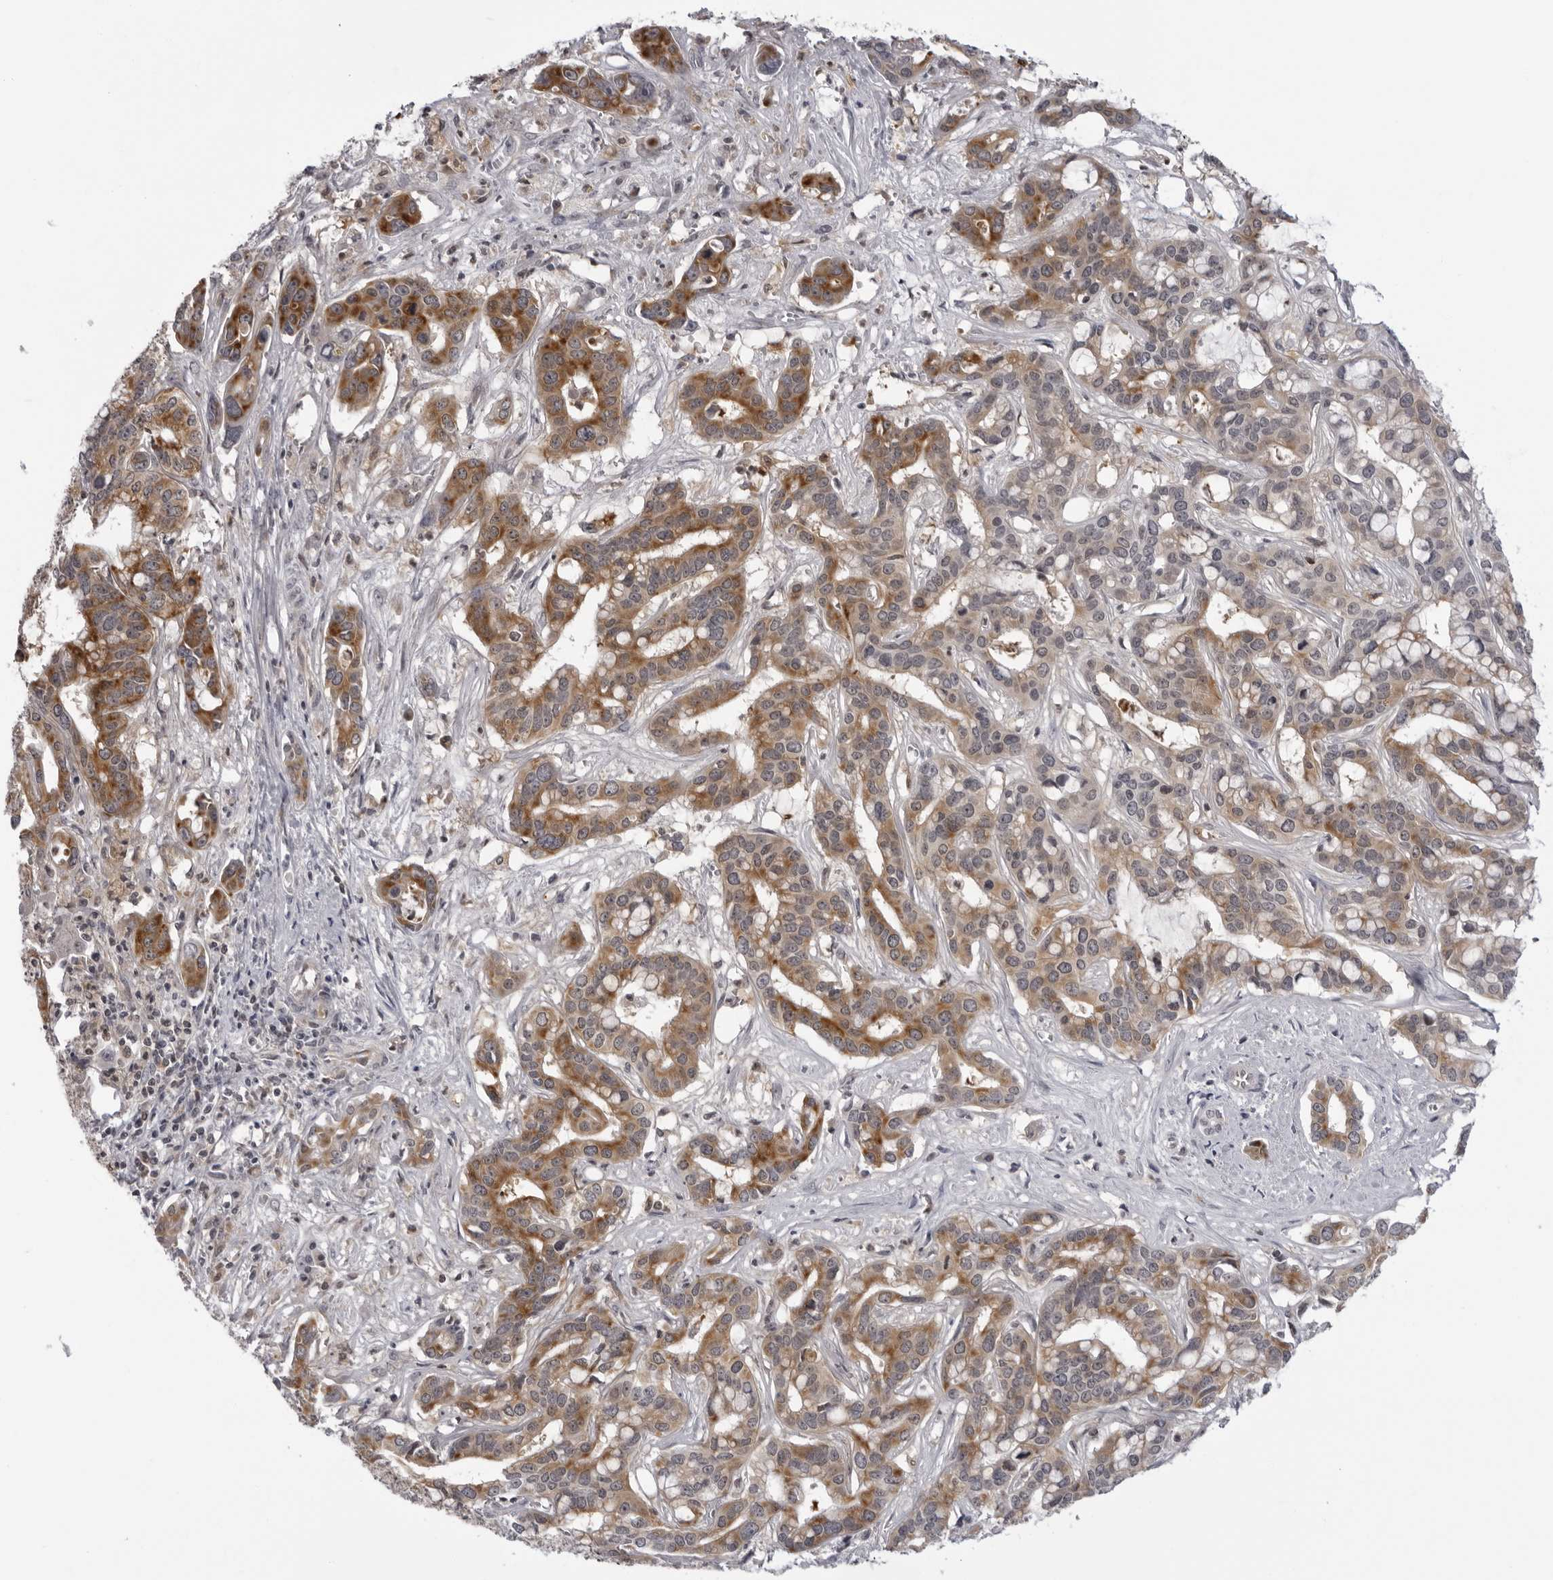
{"staining": {"intensity": "moderate", "quantity": ">75%", "location": "cytoplasmic/membranous"}, "tissue": "liver cancer", "cell_type": "Tumor cells", "image_type": "cancer", "snomed": [{"axis": "morphology", "description": "Cholangiocarcinoma"}, {"axis": "topography", "description": "Liver"}], "caption": "A brown stain shows moderate cytoplasmic/membranous positivity of a protein in human liver cancer tumor cells.", "gene": "MRPS15", "patient": {"sex": "female", "age": 65}}